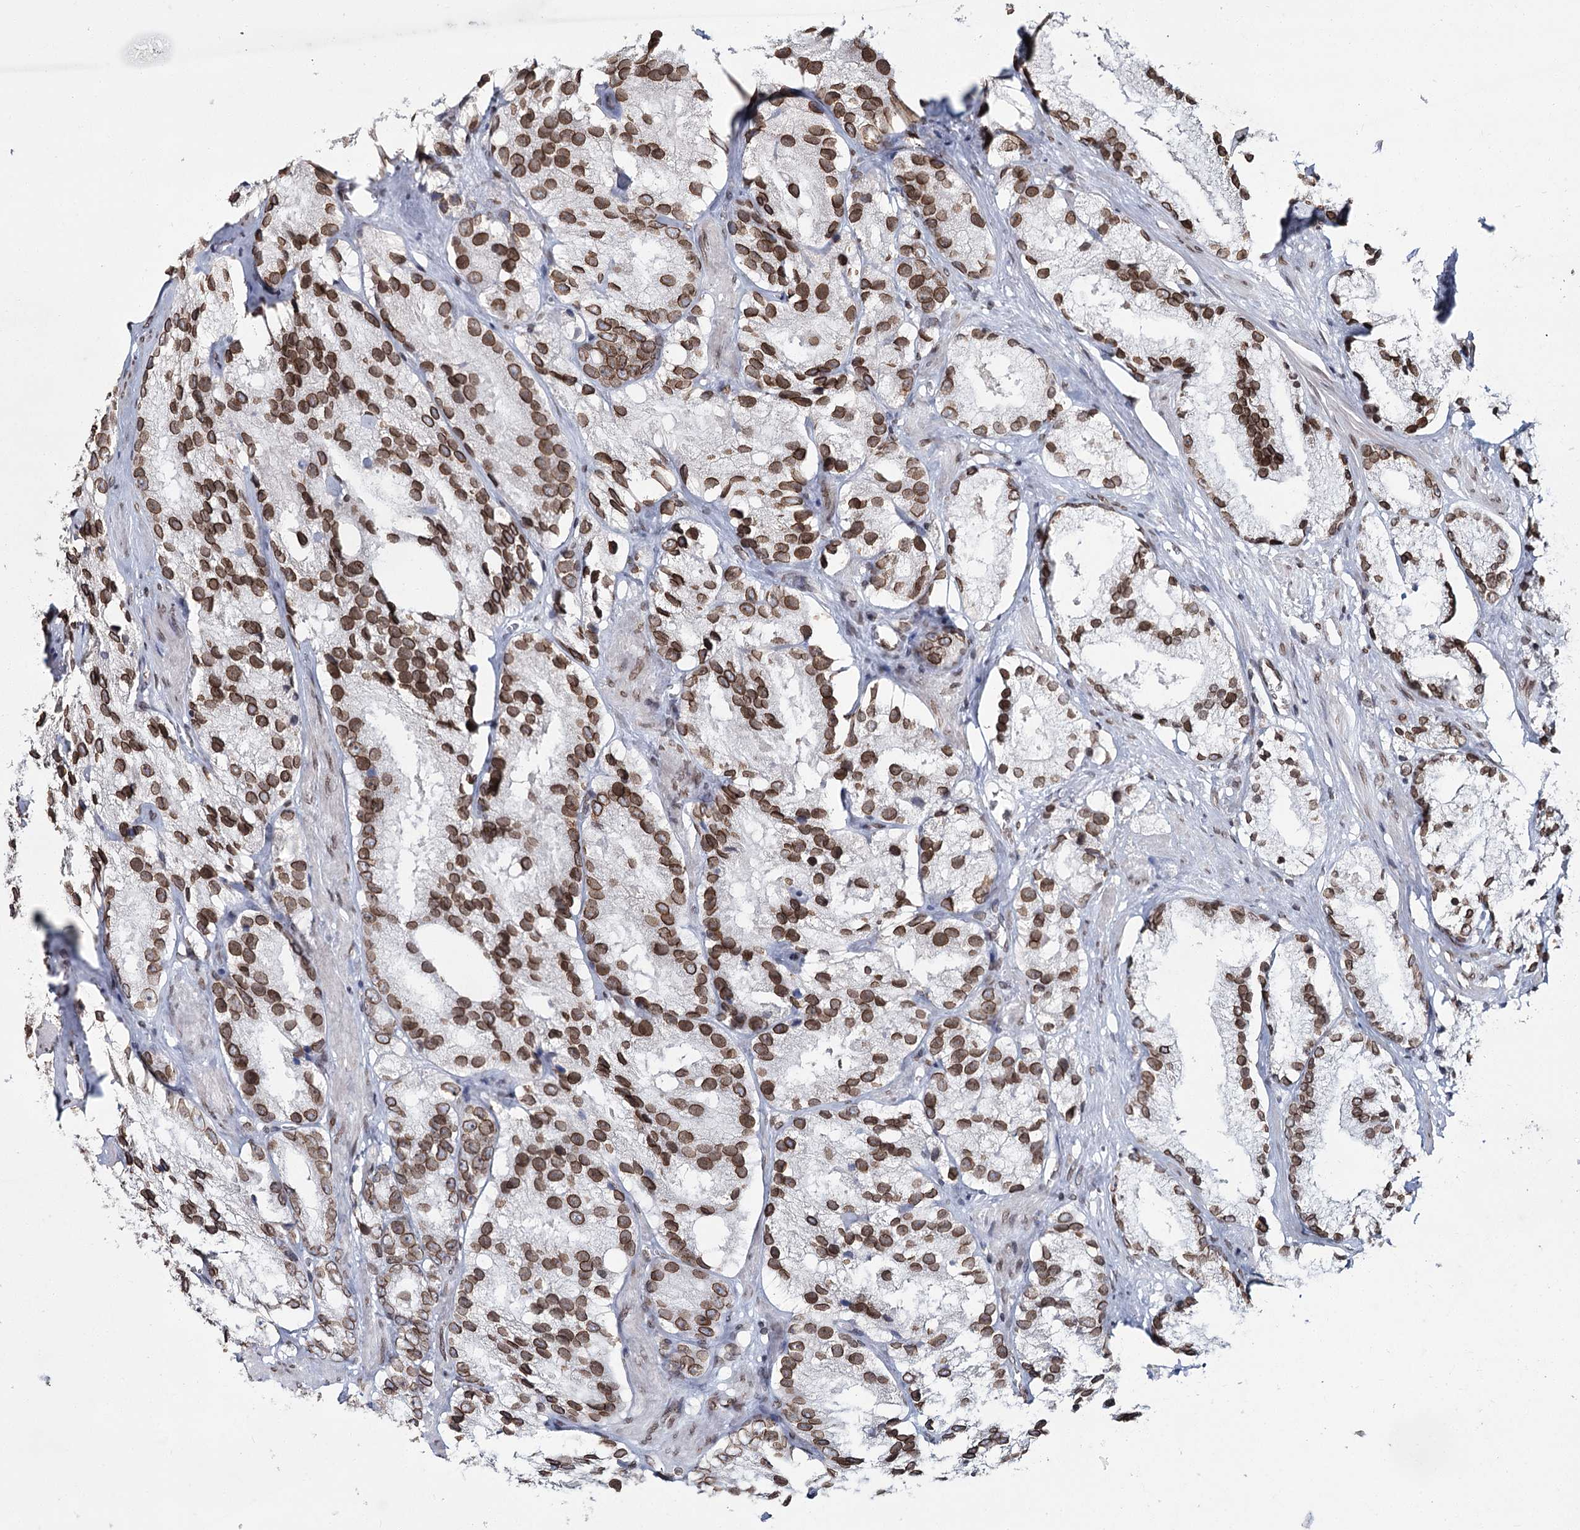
{"staining": {"intensity": "moderate", "quantity": ">75%", "location": "cytoplasmic/membranous,nuclear"}, "tissue": "prostate cancer", "cell_type": "Tumor cells", "image_type": "cancer", "snomed": [{"axis": "morphology", "description": "Adenocarcinoma, High grade"}, {"axis": "topography", "description": "Prostate"}], "caption": "The histopathology image displays immunohistochemical staining of prostate adenocarcinoma (high-grade). There is moderate cytoplasmic/membranous and nuclear expression is present in about >75% of tumor cells.", "gene": "KIAA0930", "patient": {"sex": "male", "age": 66}}